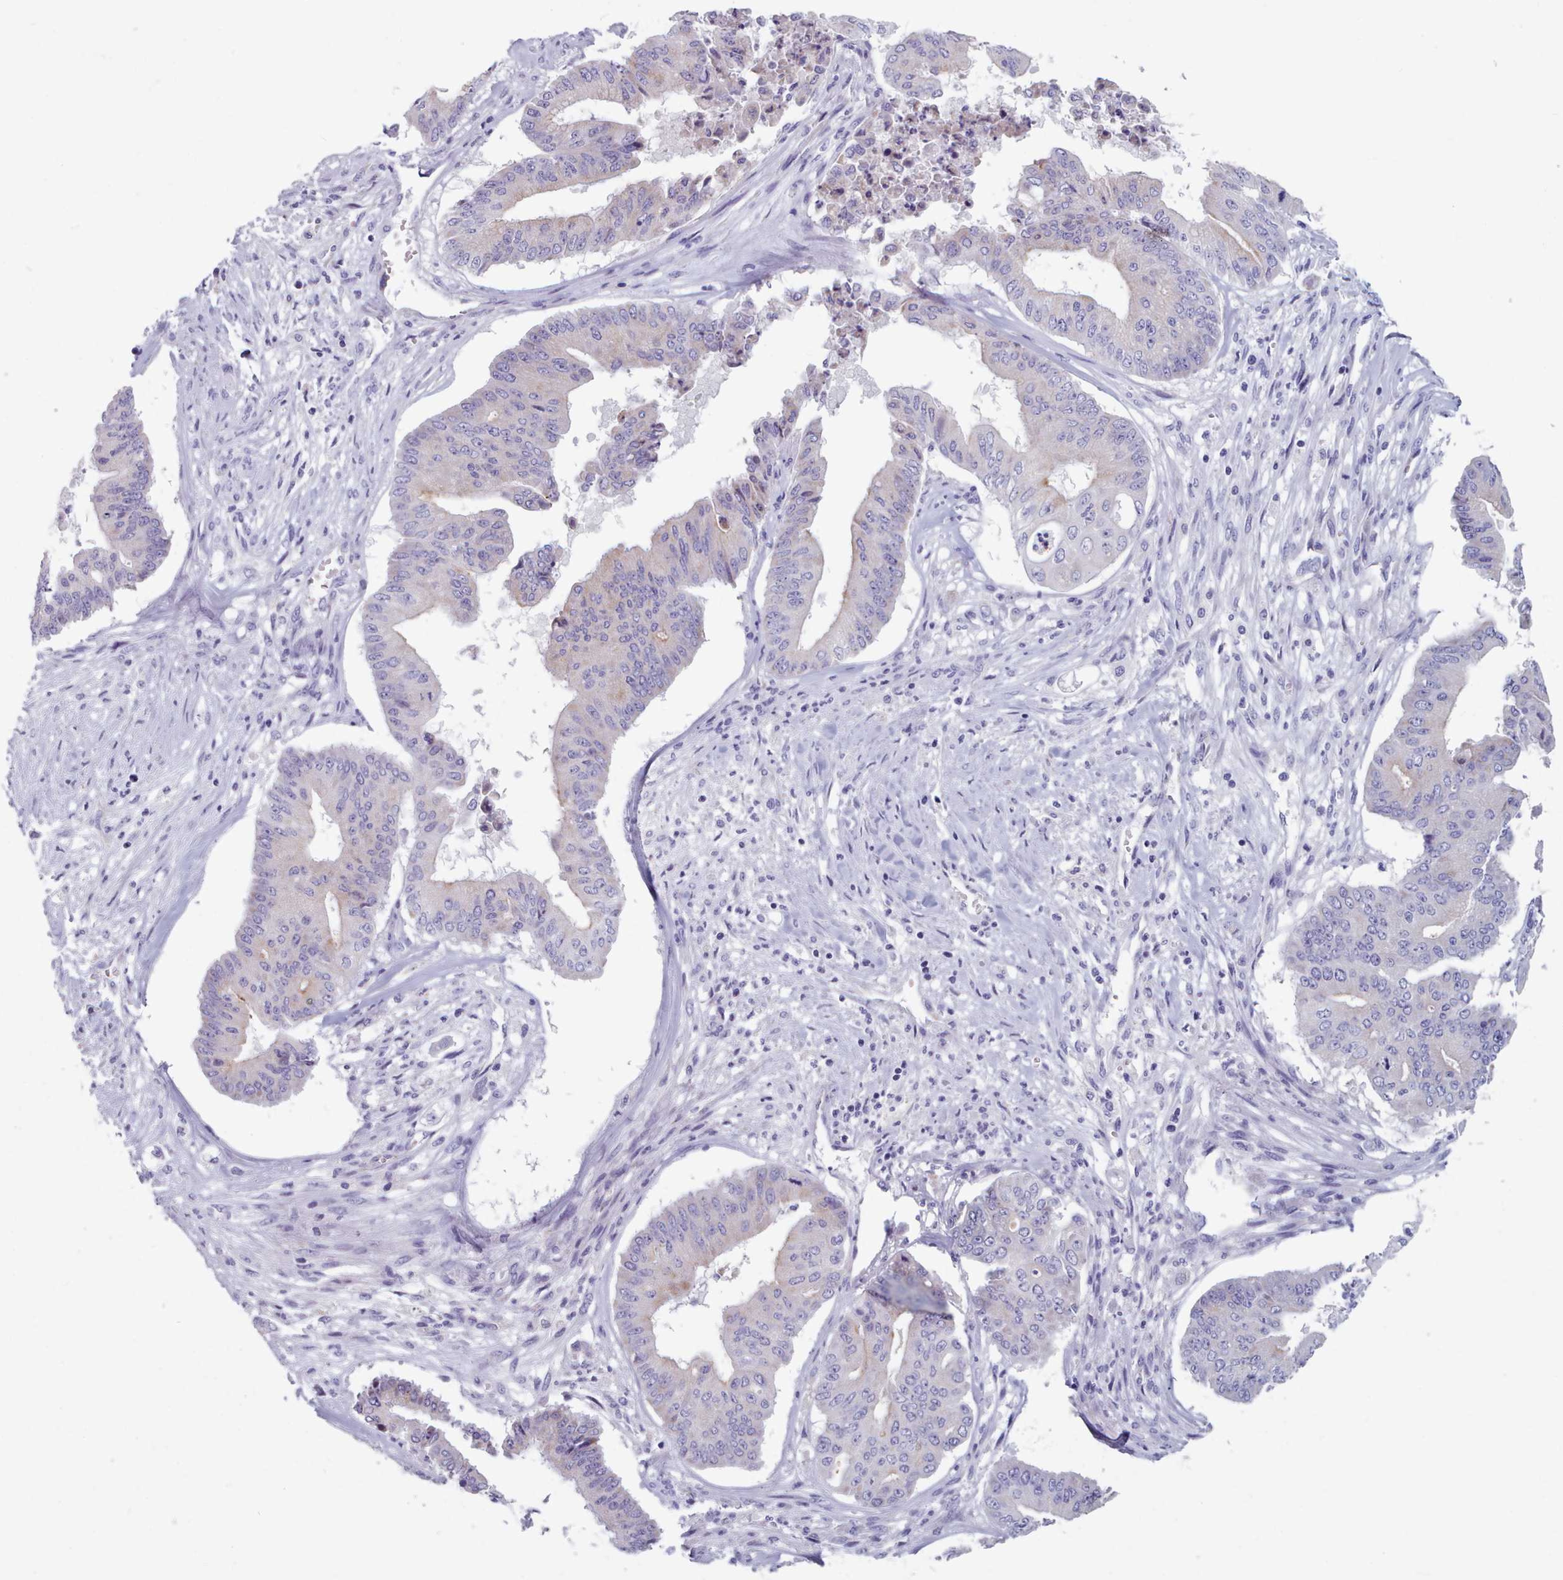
{"staining": {"intensity": "negative", "quantity": "none", "location": "none"}, "tissue": "pancreatic cancer", "cell_type": "Tumor cells", "image_type": "cancer", "snomed": [{"axis": "morphology", "description": "Adenocarcinoma, NOS"}, {"axis": "topography", "description": "Pancreas"}], "caption": "IHC micrograph of pancreatic adenocarcinoma stained for a protein (brown), which displays no expression in tumor cells. (DAB (3,3'-diaminobenzidine) immunohistochemistry (IHC) with hematoxylin counter stain).", "gene": "HAO1", "patient": {"sex": "female", "age": 77}}